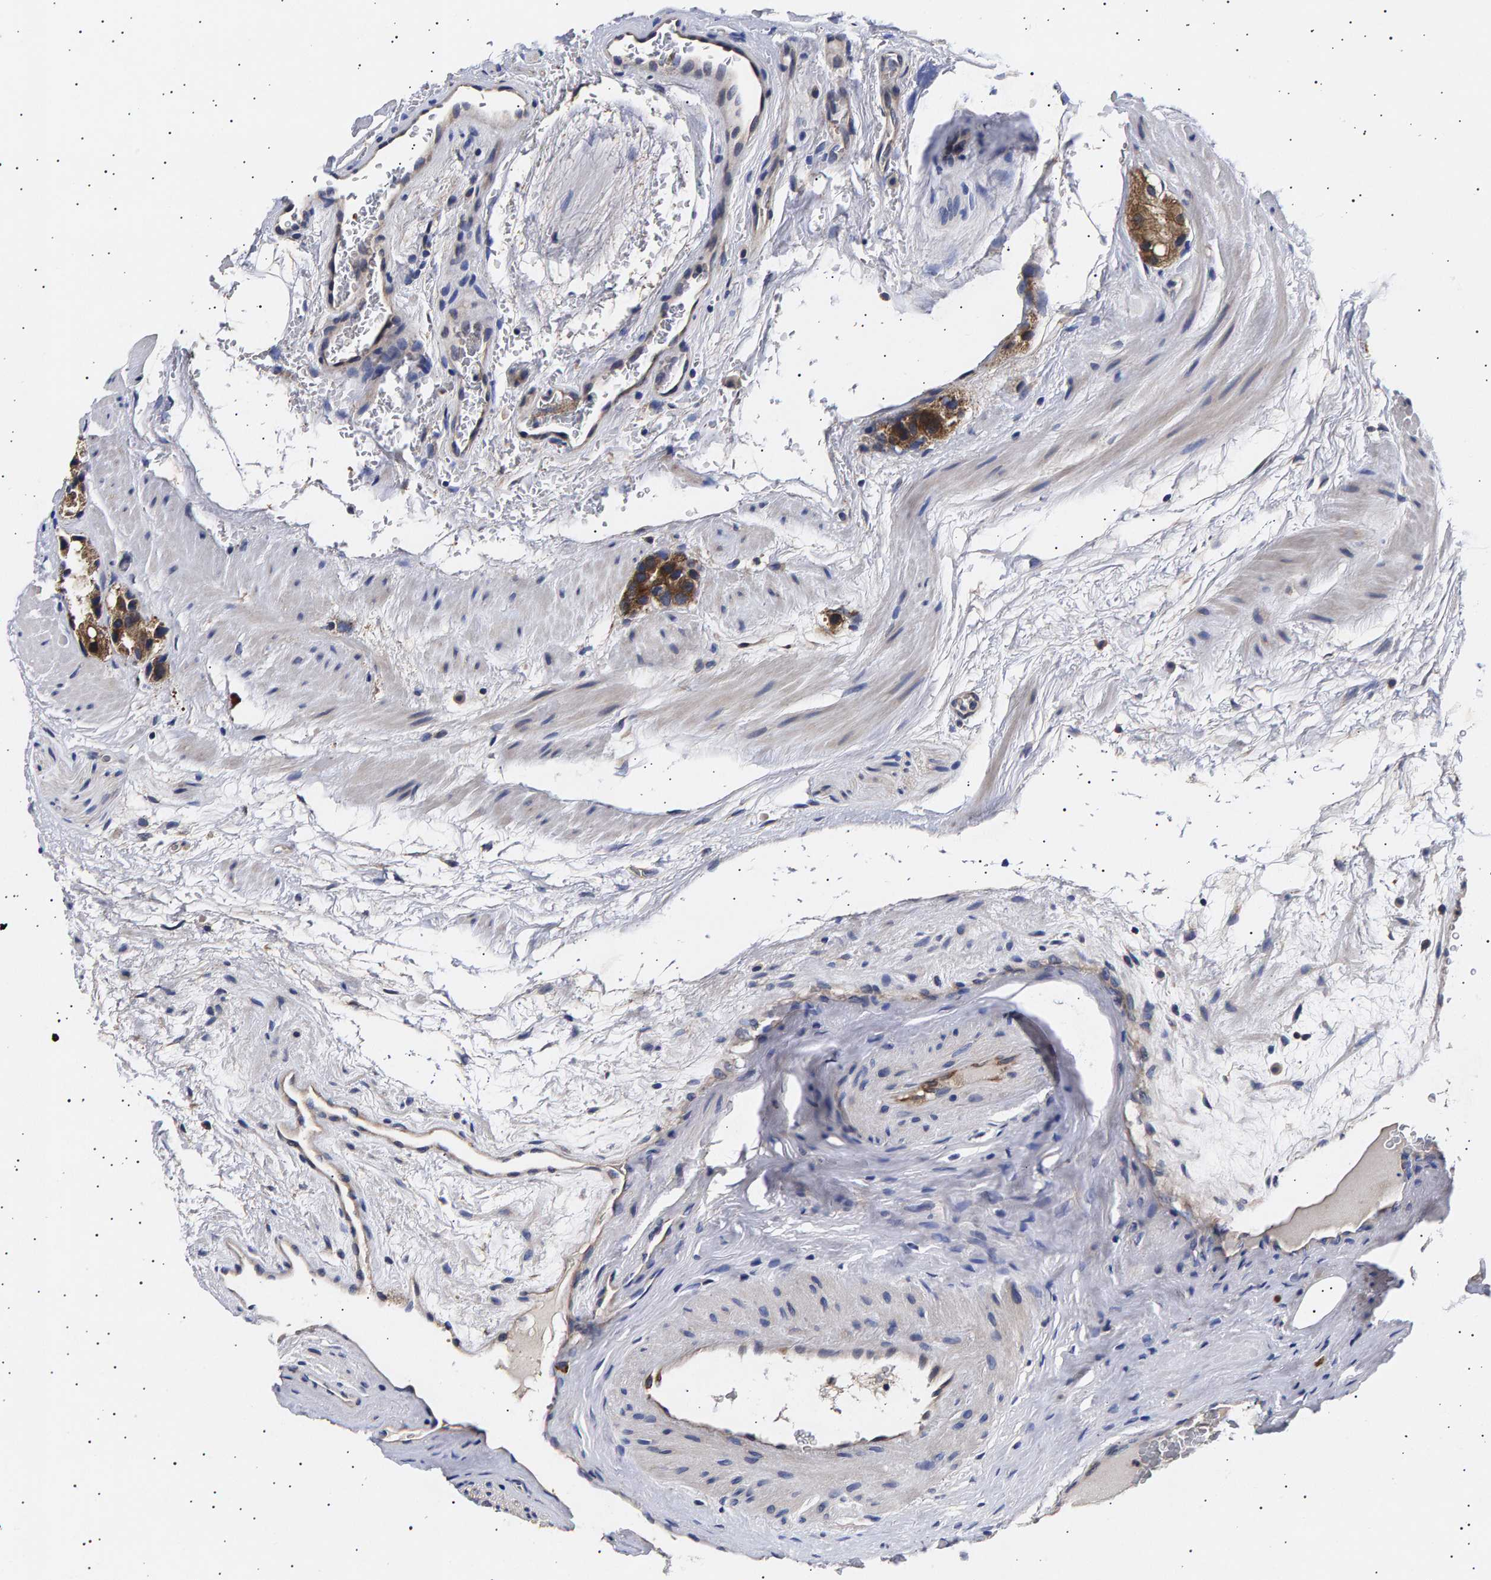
{"staining": {"intensity": "weak", "quantity": ">75%", "location": "cytoplasmic/membranous"}, "tissue": "prostate cancer", "cell_type": "Tumor cells", "image_type": "cancer", "snomed": [{"axis": "morphology", "description": "Adenocarcinoma, High grade"}, {"axis": "topography", "description": "Prostate"}], "caption": "Immunohistochemical staining of human adenocarcinoma (high-grade) (prostate) demonstrates weak cytoplasmic/membranous protein staining in about >75% of tumor cells.", "gene": "ANKRD40", "patient": {"sex": "male", "age": 63}}